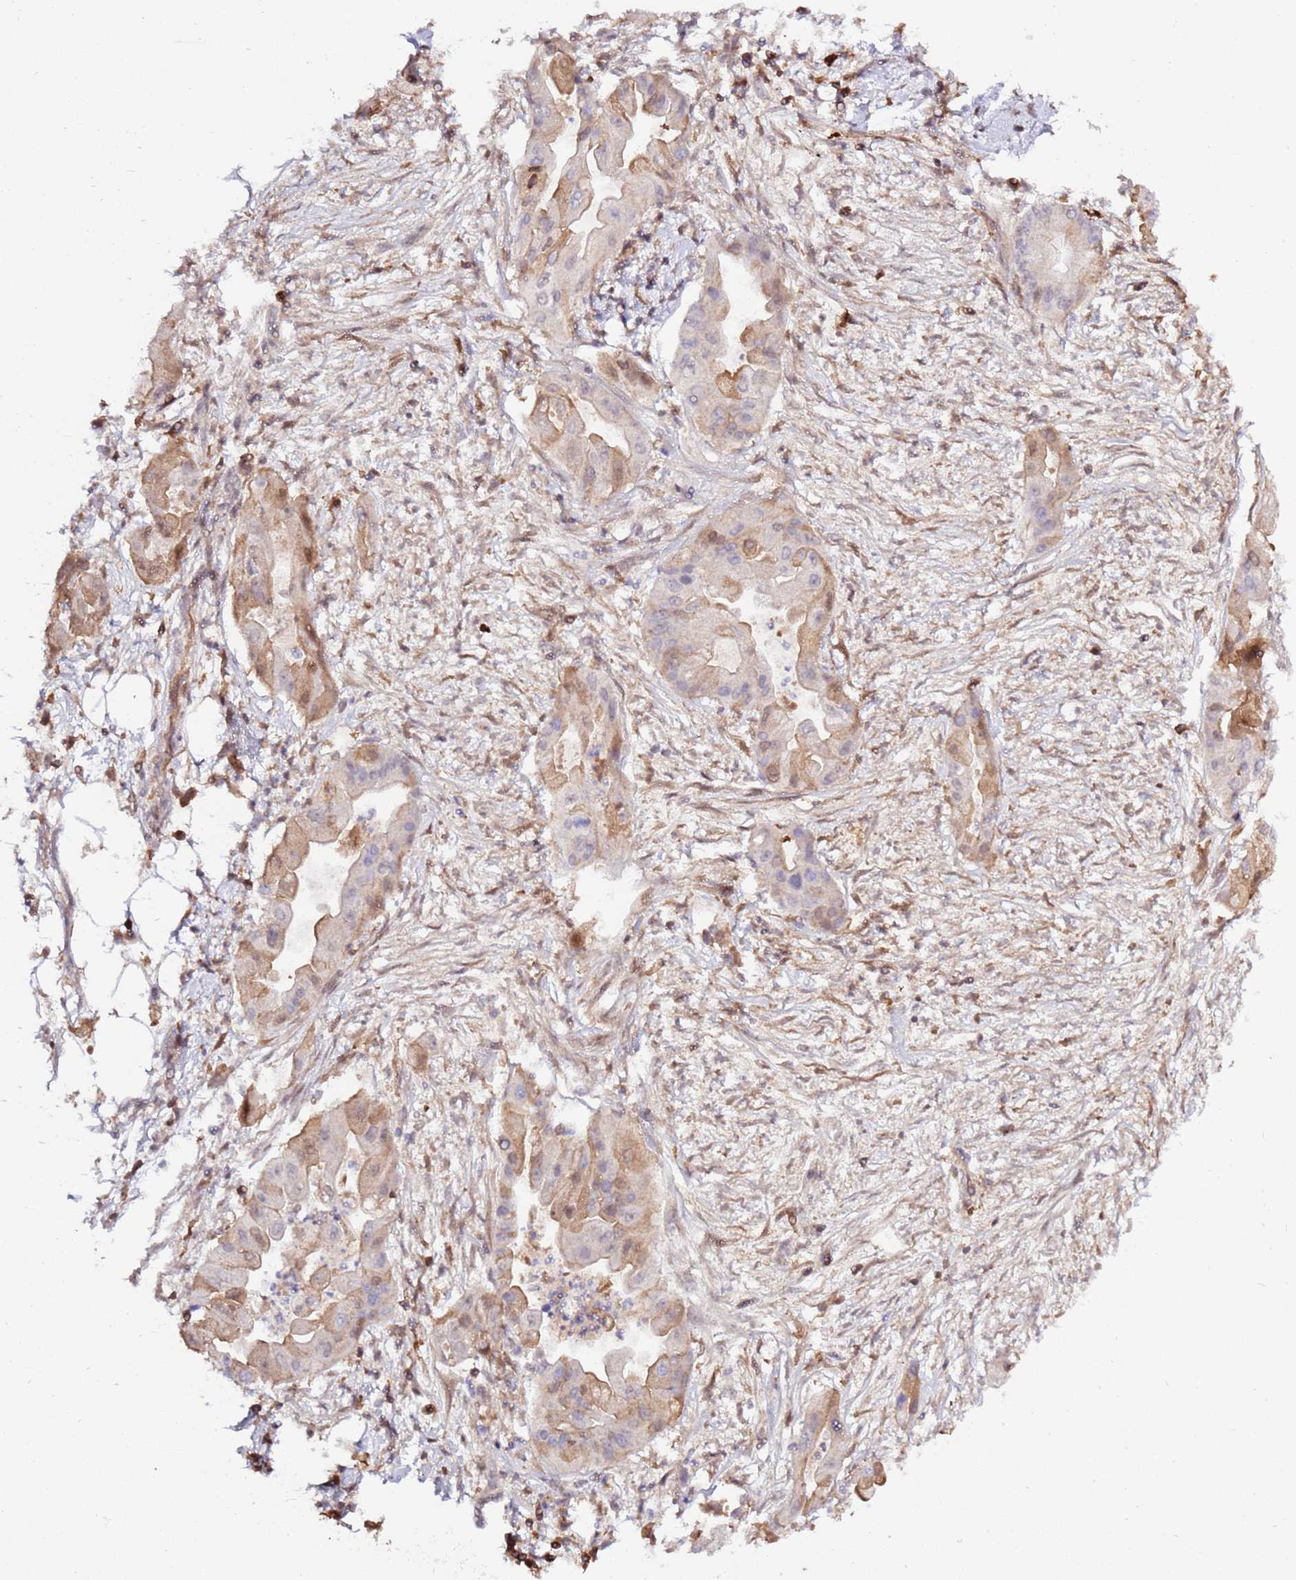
{"staining": {"intensity": "moderate", "quantity": "<25%", "location": "cytoplasmic/membranous,nuclear"}, "tissue": "ovarian cancer", "cell_type": "Tumor cells", "image_type": "cancer", "snomed": [{"axis": "morphology", "description": "Cystadenocarcinoma, mucinous, NOS"}, {"axis": "topography", "description": "Ovary"}], "caption": "Tumor cells demonstrate low levels of moderate cytoplasmic/membranous and nuclear staining in approximately <25% of cells in human ovarian cancer (mucinous cystadenocarcinoma).", "gene": "ZNF624", "patient": {"sex": "female", "age": 70}}